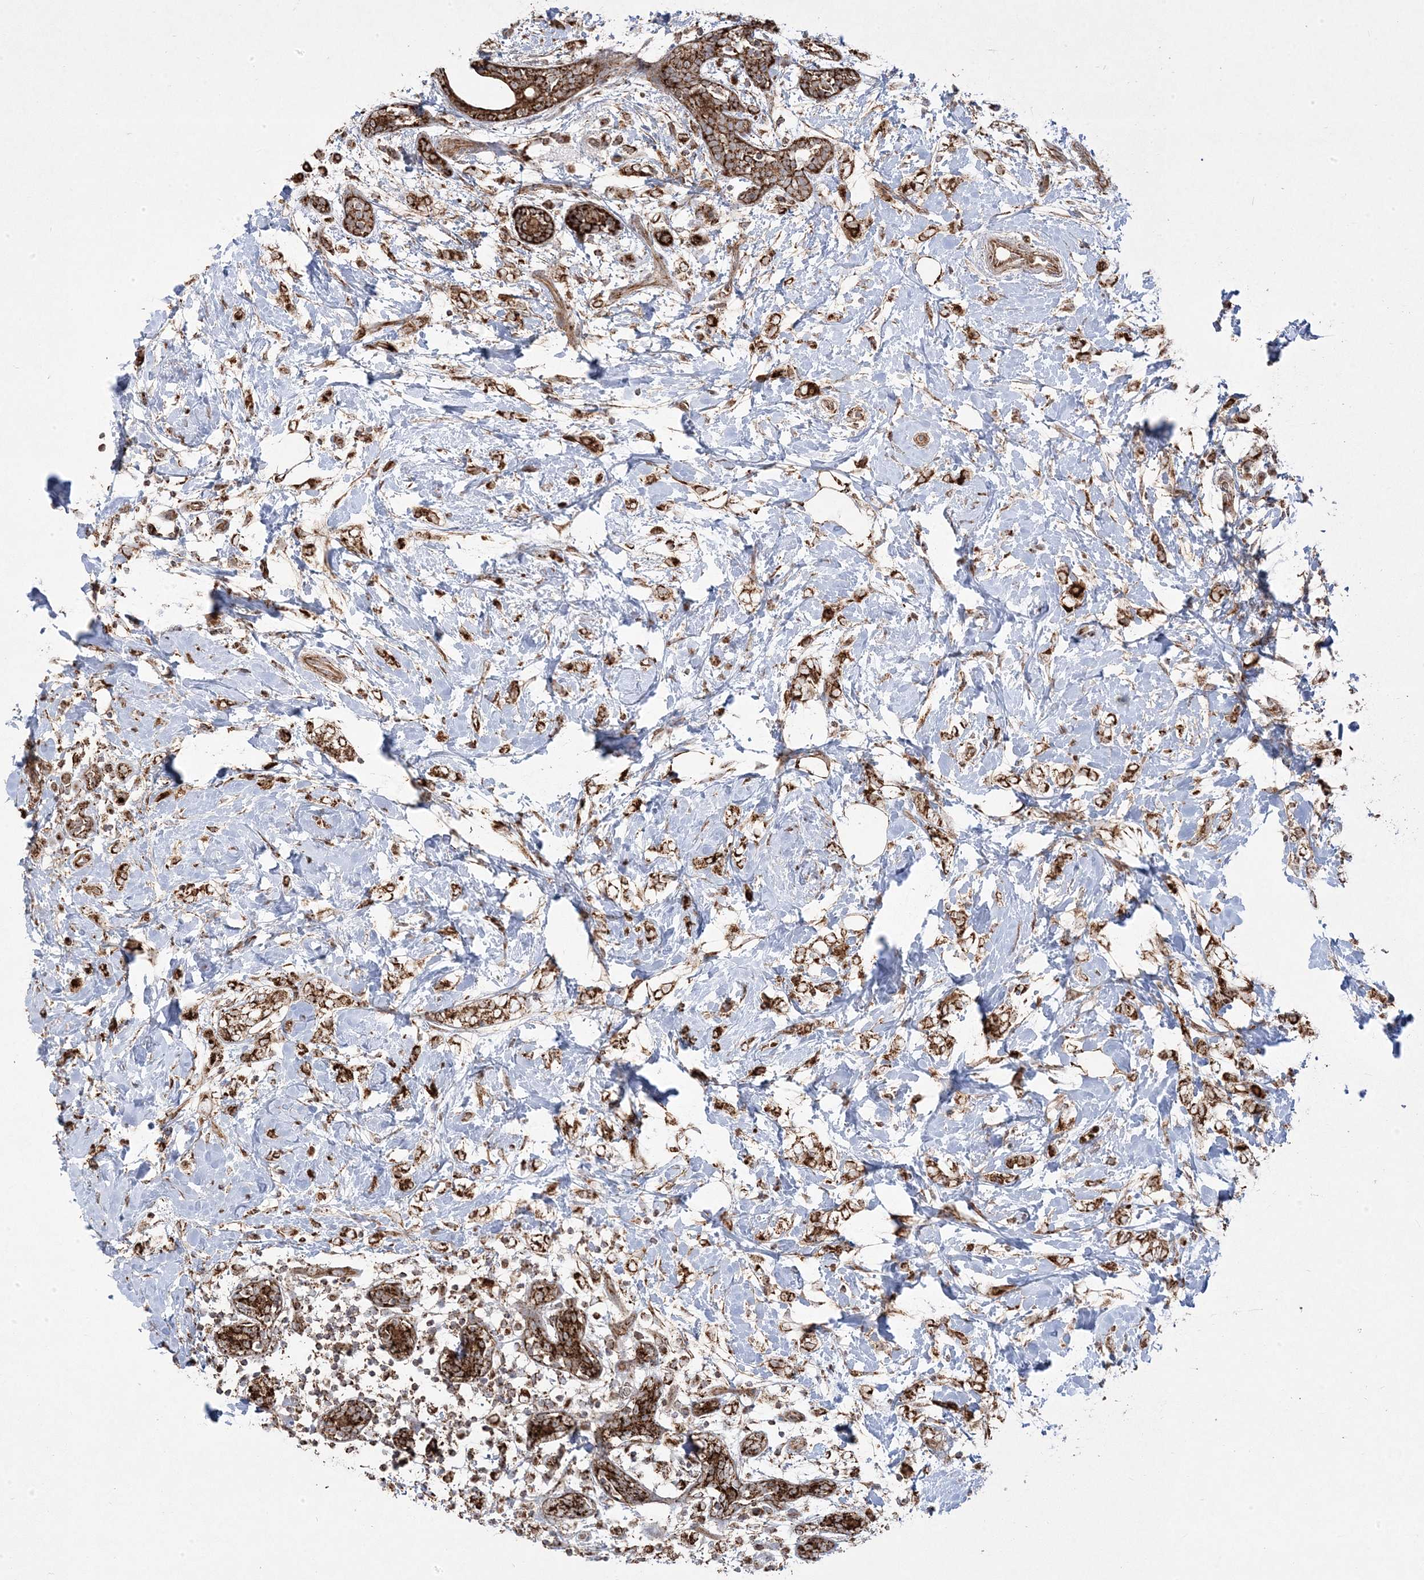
{"staining": {"intensity": "strong", "quantity": ">75%", "location": "cytoplasmic/membranous"}, "tissue": "breast cancer", "cell_type": "Tumor cells", "image_type": "cancer", "snomed": [{"axis": "morphology", "description": "Normal tissue, NOS"}, {"axis": "morphology", "description": "Lobular carcinoma"}, {"axis": "topography", "description": "Breast"}], "caption": "This image reveals immunohistochemistry staining of human breast cancer, with high strong cytoplasmic/membranous expression in approximately >75% of tumor cells.", "gene": "CLUAP1", "patient": {"sex": "female", "age": 47}}